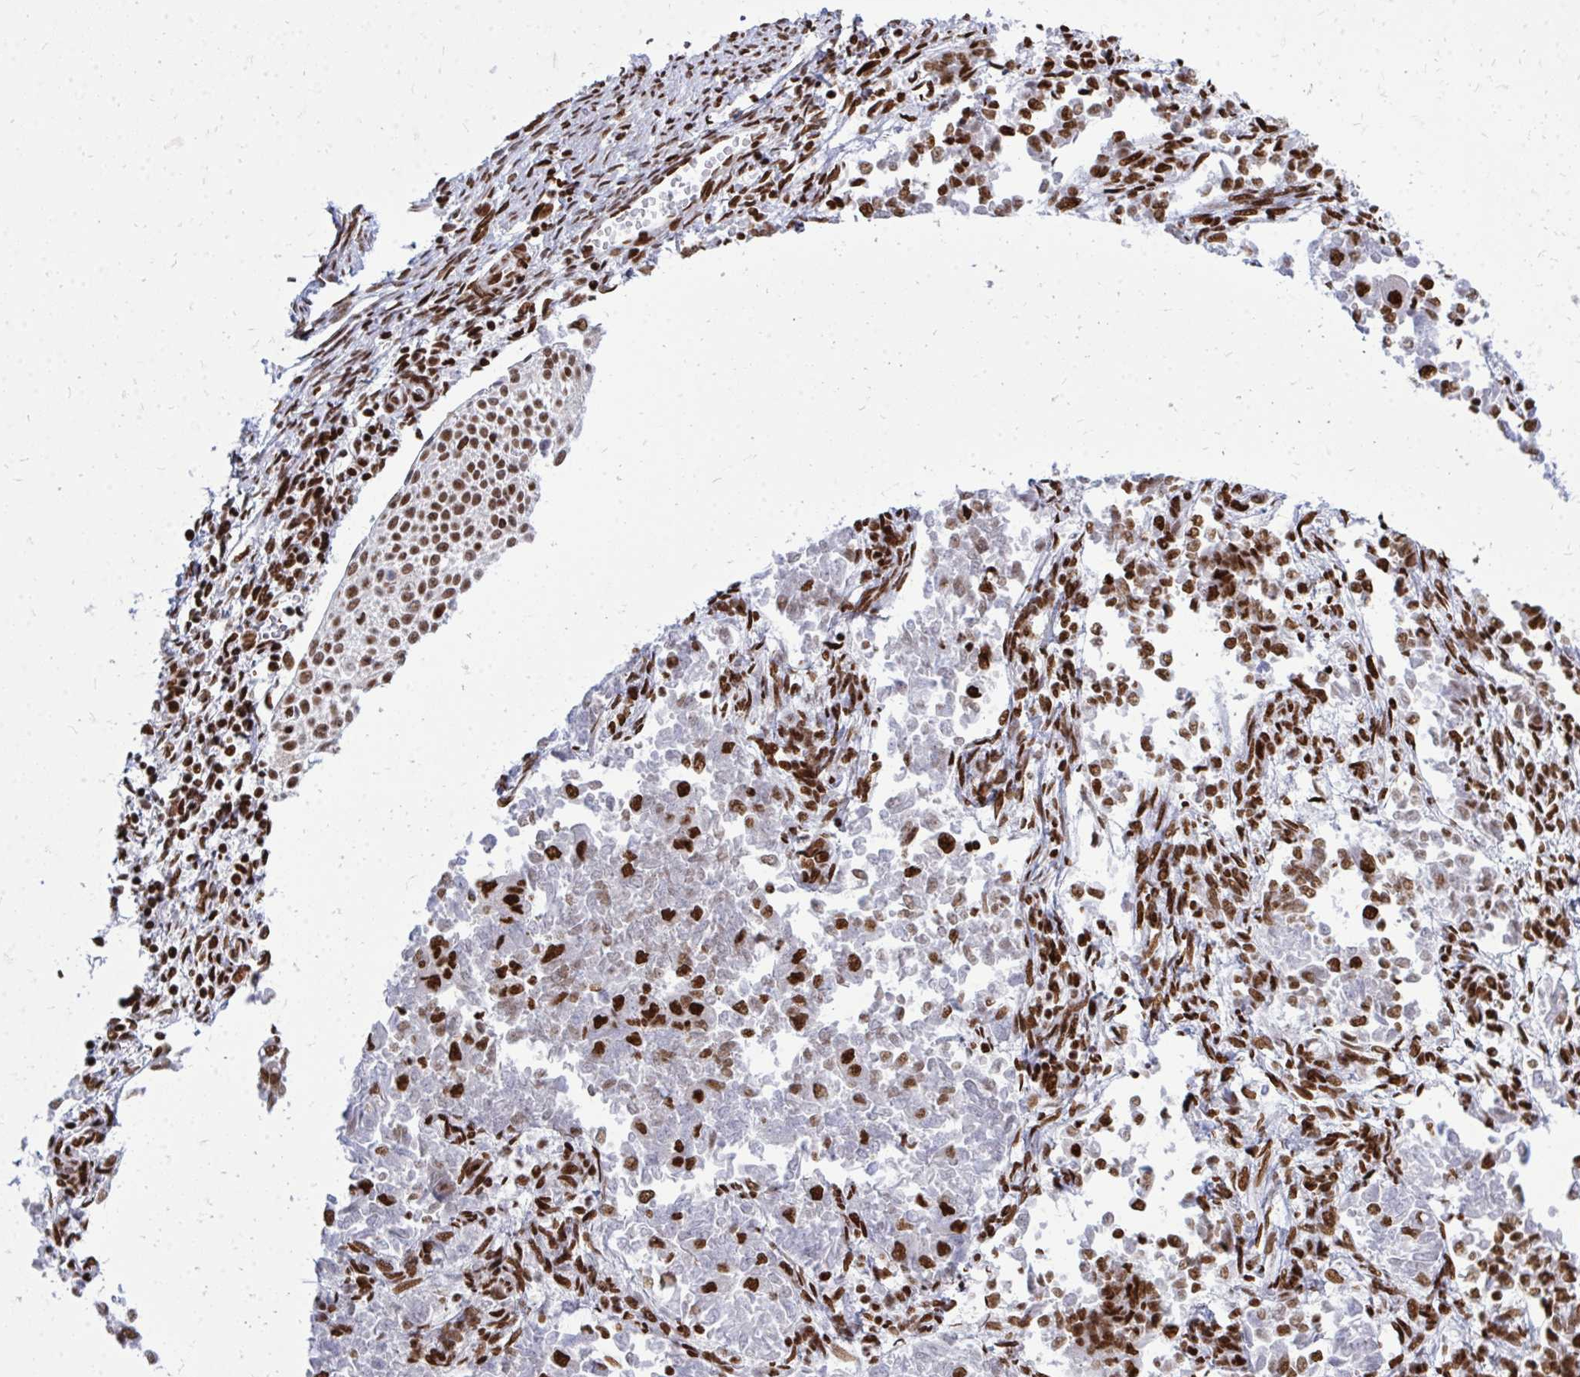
{"staining": {"intensity": "strong", "quantity": "25%-75%", "location": "nuclear"}, "tissue": "endometrial cancer", "cell_type": "Tumor cells", "image_type": "cancer", "snomed": [{"axis": "morphology", "description": "Adenocarcinoma, NOS"}, {"axis": "topography", "description": "Endometrium"}], "caption": "Immunohistochemistry (IHC) photomicrograph of neoplastic tissue: human adenocarcinoma (endometrial) stained using IHC displays high levels of strong protein expression localized specifically in the nuclear of tumor cells, appearing as a nuclear brown color.", "gene": "TBL1Y", "patient": {"sex": "female", "age": 65}}